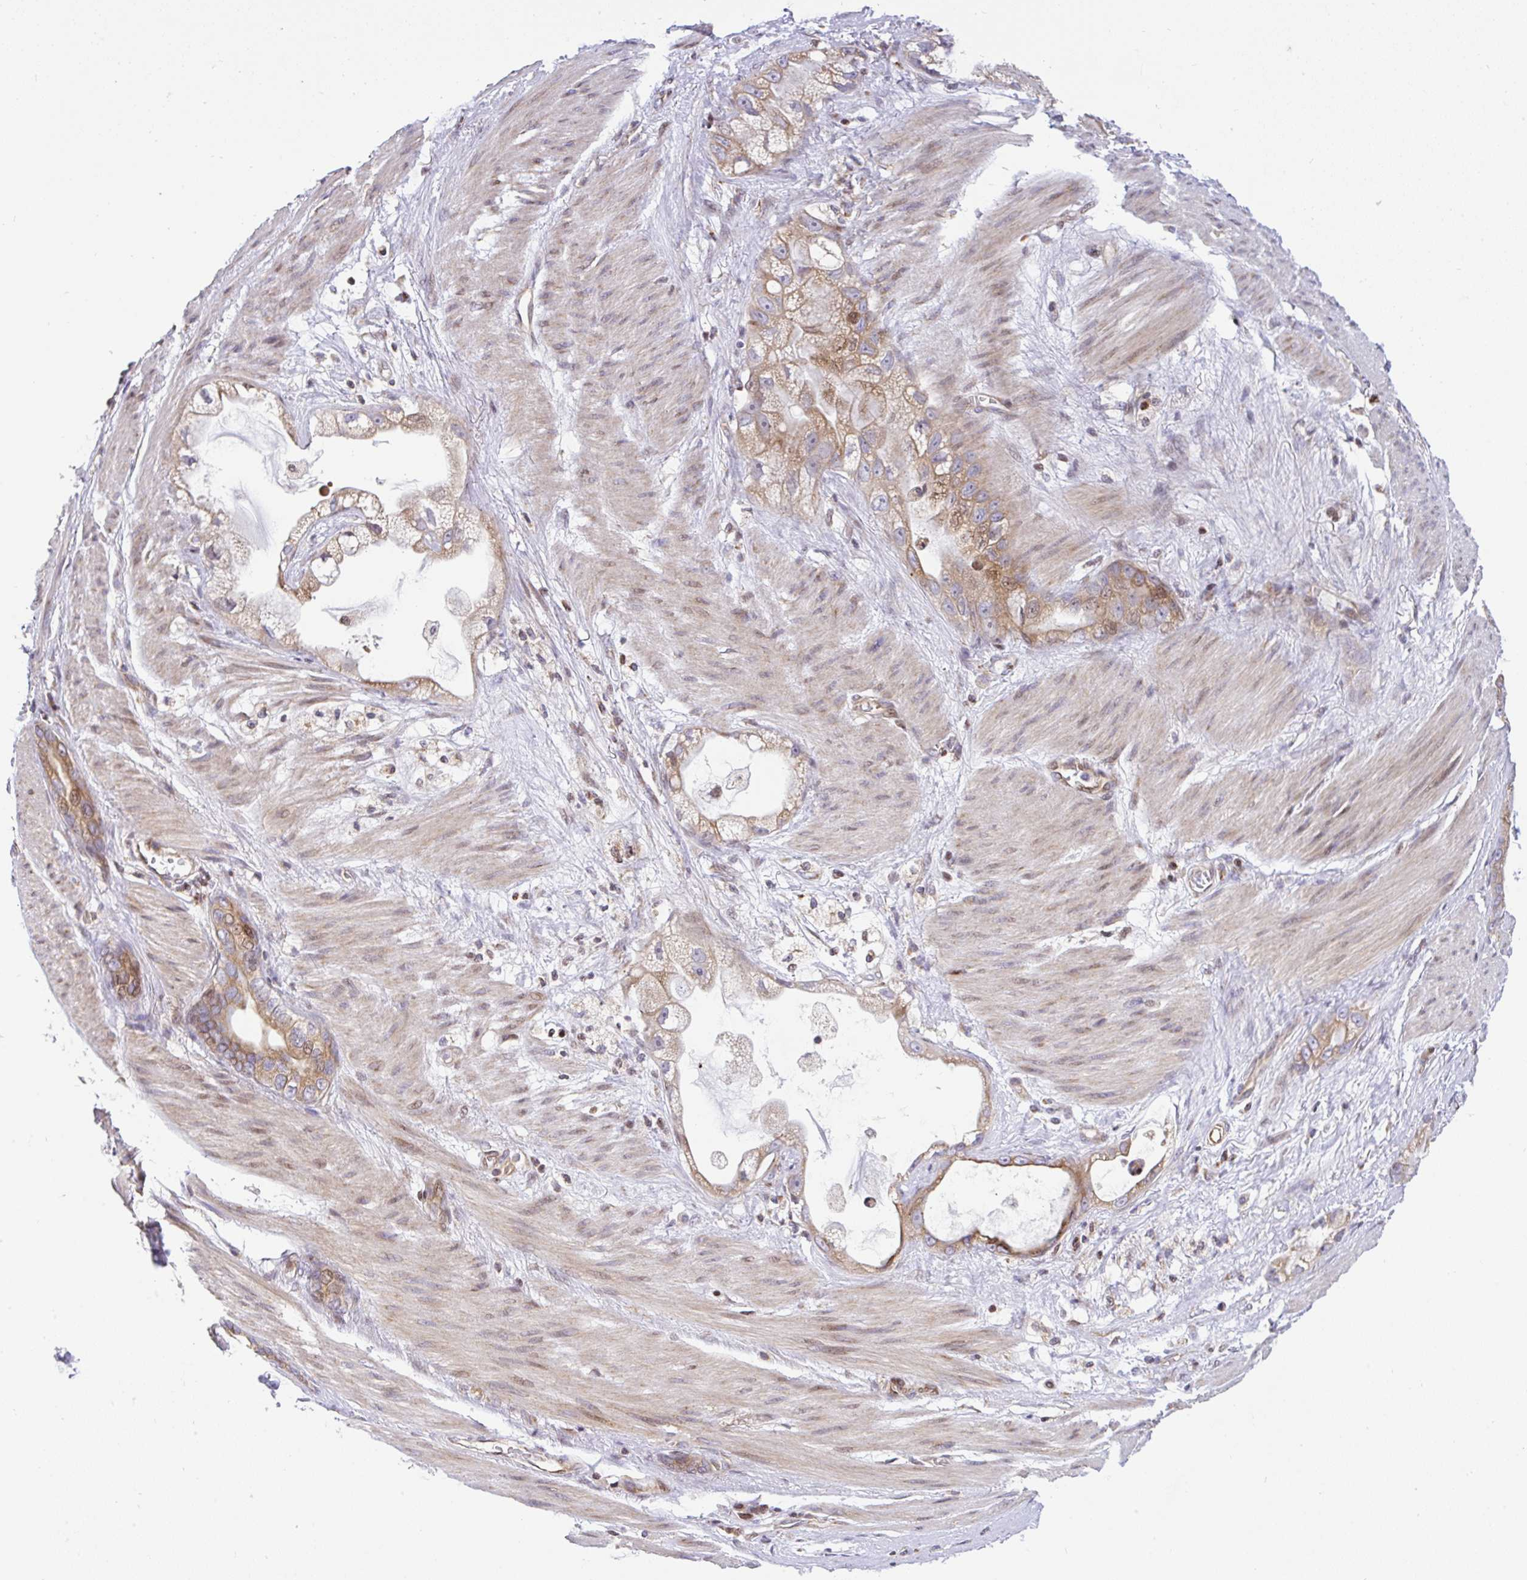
{"staining": {"intensity": "moderate", "quantity": ">75%", "location": "cytoplasmic/membranous"}, "tissue": "stomach cancer", "cell_type": "Tumor cells", "image_type": "cancer", "snomed": [{"axis": "morphology", "description": "Adenocarcinoma, NOS"}, {"axis": "topography", "description": "Stomach"}], "caption": "This is an image of immunohistochemistry (IHC) staining of stomach cancer (adenocarcinoma), which shows moderate positivity in the cytoplasmic/membranous of tumor cells.", "gene": "FIGNL1", "patient": {"sex": "male", "age": 55}}